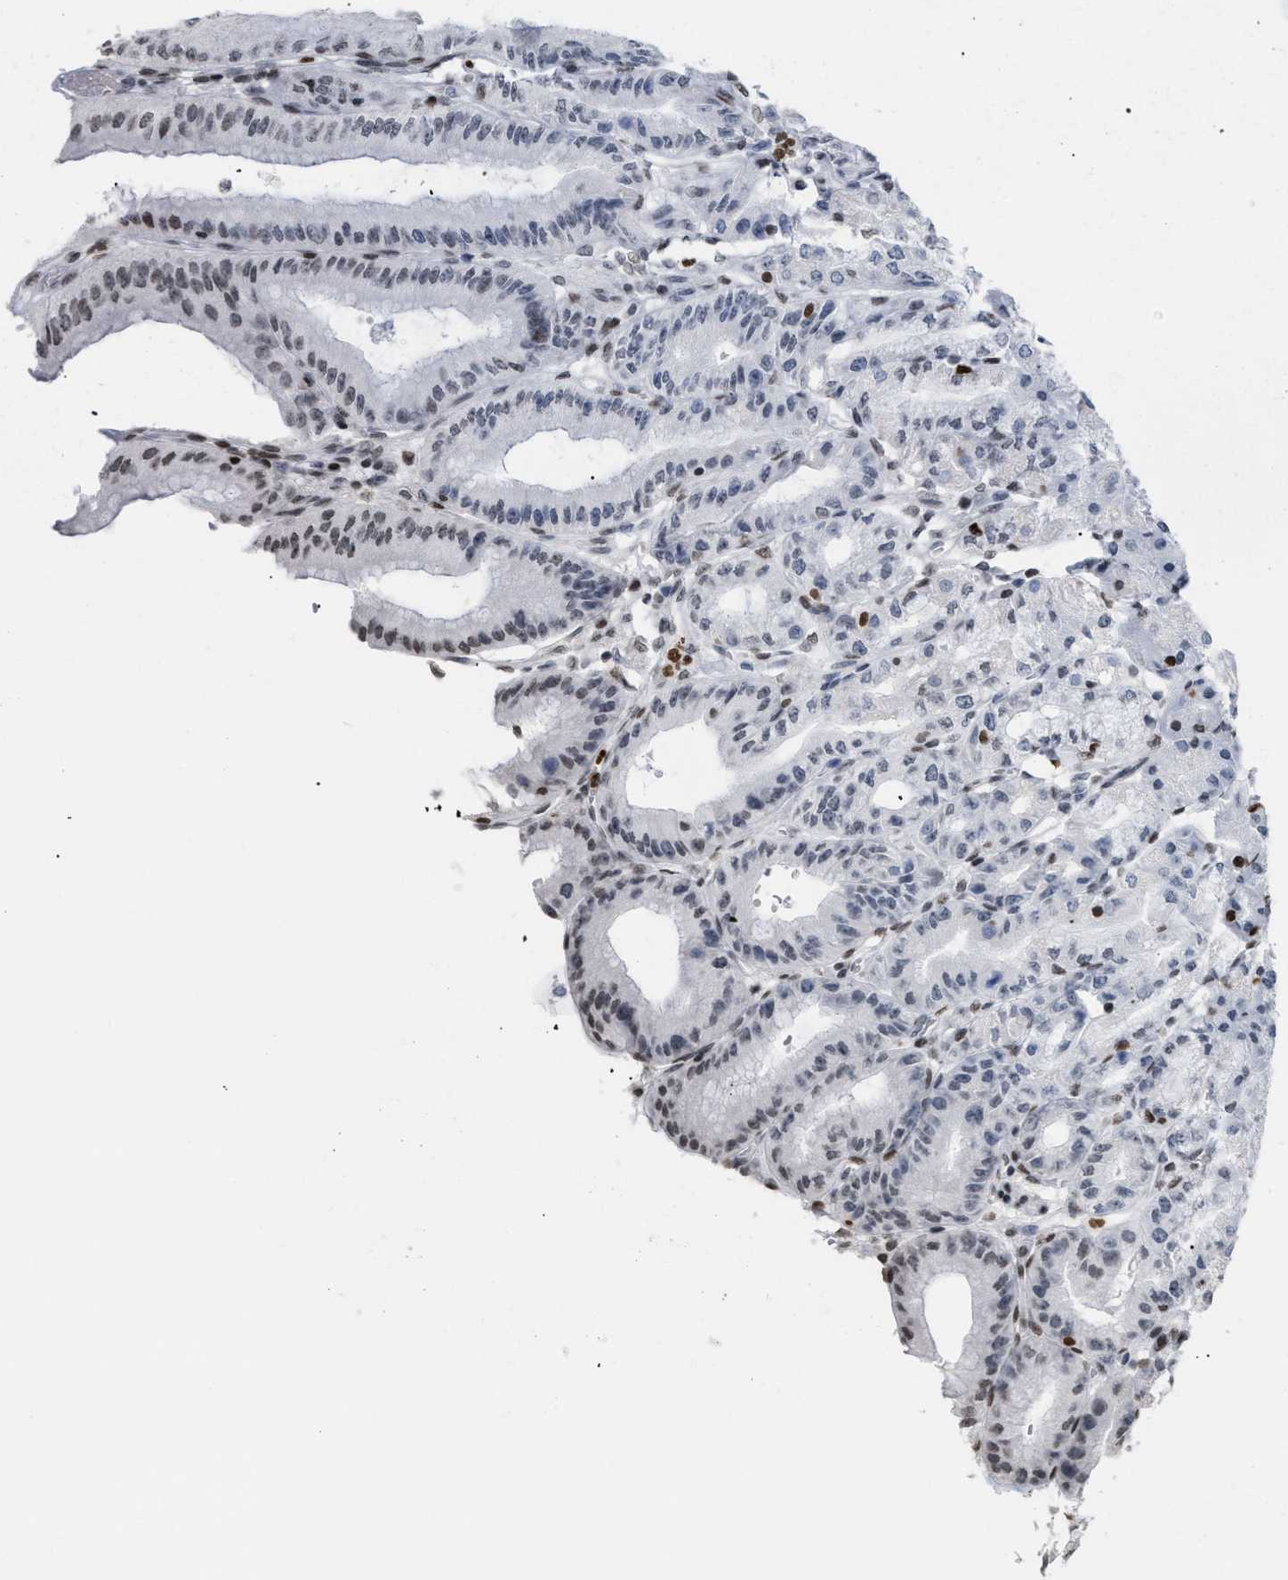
{"staining": {"intensity": "moderate", "quantity": "<25%", "location": "nuclear"}, "tissue": "stomach", "cell_type": "Glandular cells", "image_type": "normal", "snomed": [{"axis": "morphology", "description": "Normal tissue, NOS"}, {"axis": "topography", "description": "Stomach, lower"}], "caption": "Brown immunohistochemical staining in benign human stomach shows moderate nuclear staining in approximately <25% of glandular cells.", "gene": "HMGN2", "patient": {"sex": "male", "age": 71}}